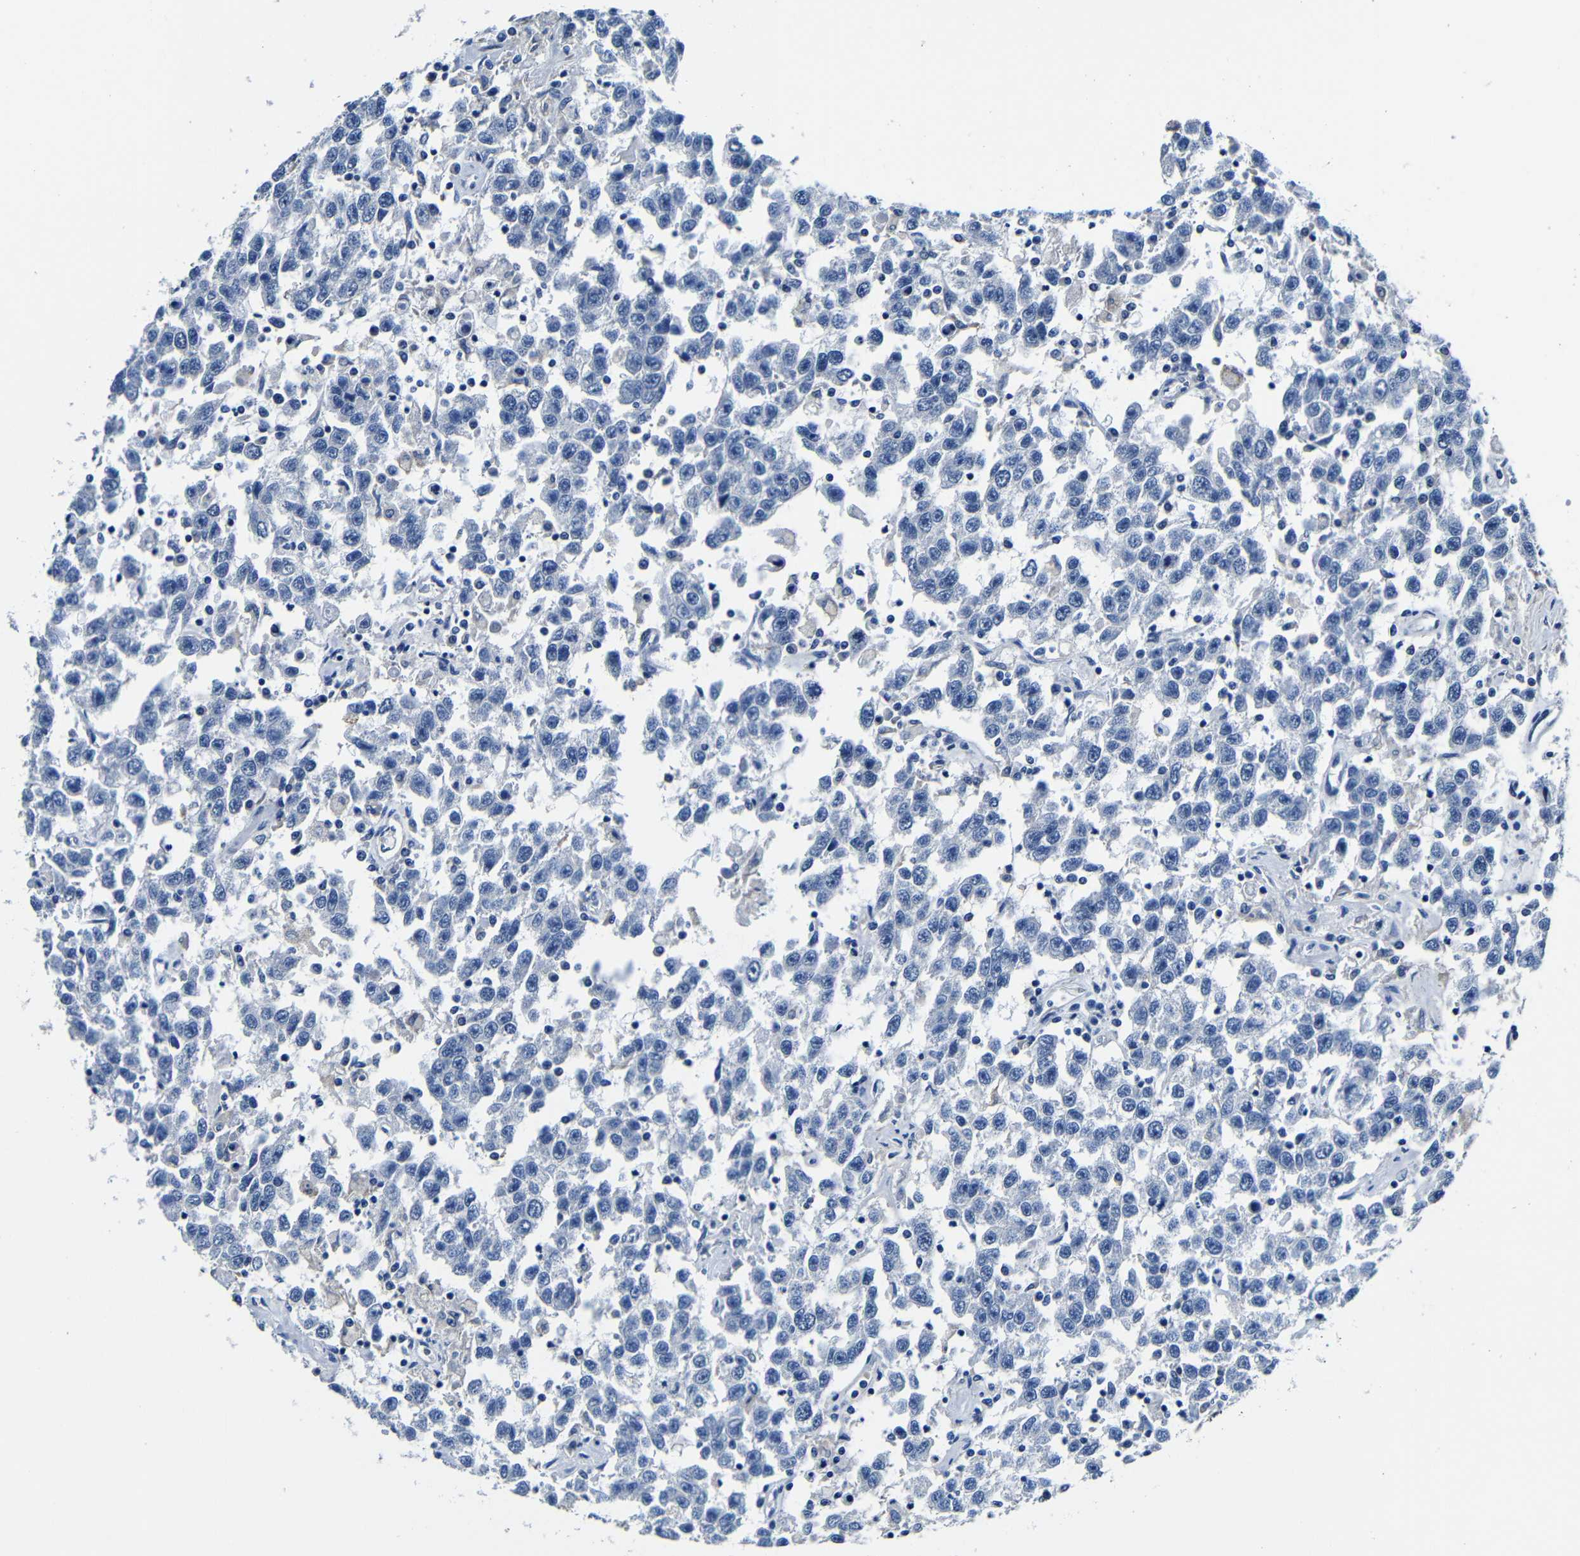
{"staining": {"intensity": "negative", "quantity": "none", "location": "none"}, "tissue": "testis cancer", "cell_type": "Tumor cells", "image_type": "cancer", "snomed": [{"axis": "morphology", "description": "Seminoma, NOS"}, {"axis": "topography", "description": "Testis"}], "caption": "A photomicrograph of testis cancer stained for a protein shows no brown staining in tumor cells. (Brightfield microscopy of DAB (3,3'-diaminobenzidine) IHC at high magnification).", "gene": "TNFAIP1", "patient": {"sex": "male", "age": 41}}